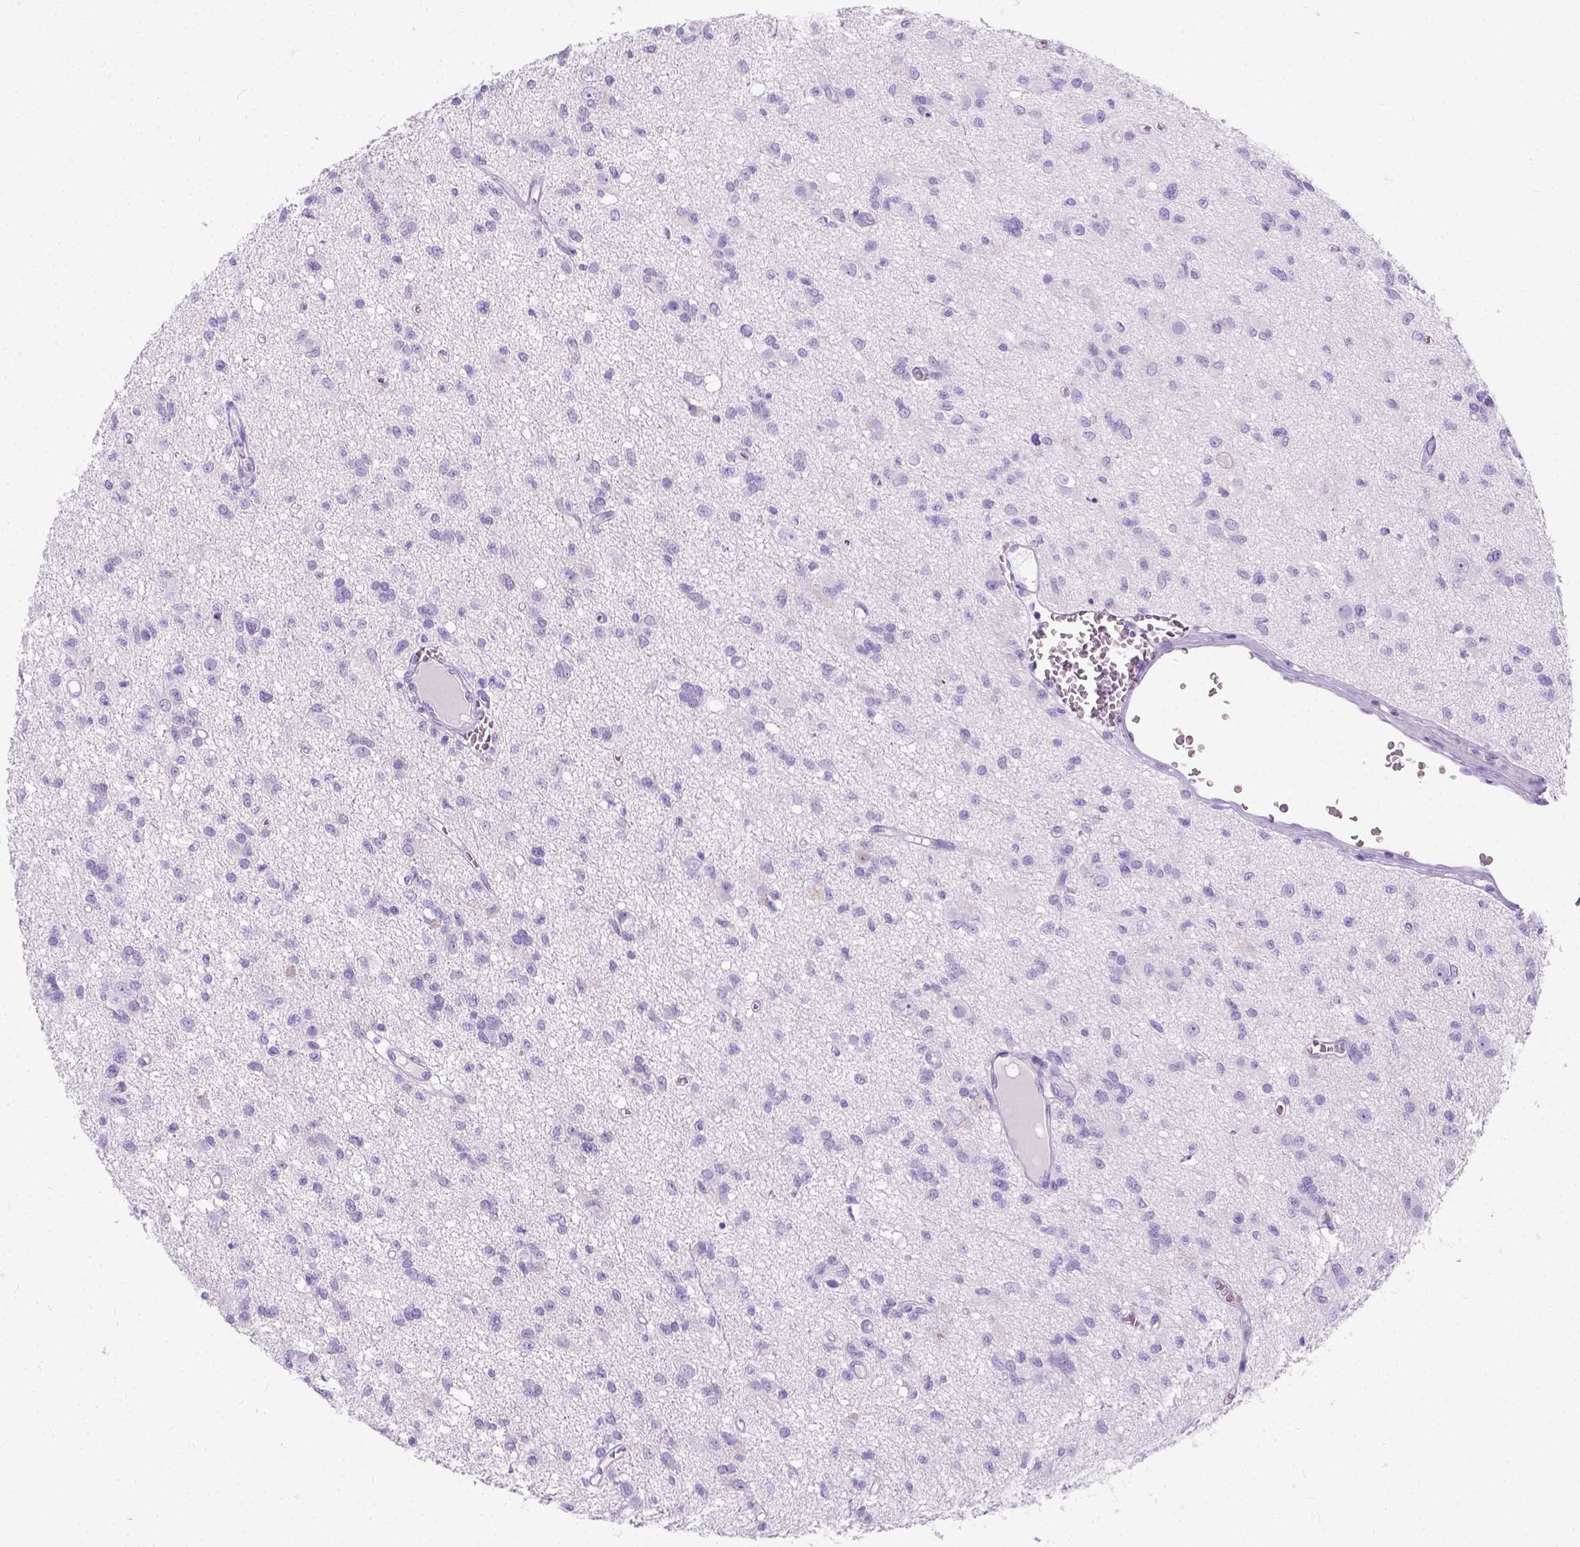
{"staining": {"intensity": "negative", "quantity": "none", "location": "none"}, "tissue": "glioma", "cell_type": "Tumor cells", "image_type": "cancer", "snomed": [{"axis": "morphology", "description": "Glioma, malignant, Low grade"}, {"axis": "topography", "description": "Brain"}], "caption": "High power microscopy photomicrograph of an IHC histopathology image of malignant glioma (low-grade), revealing no significant expression in tumor cells. (DAB (3,3'-diaminobenzidine) immunohistochemistry (IHC), high magnification).", "gene": "C7orf57", "patient": {"sex": "male", "age": 64}}